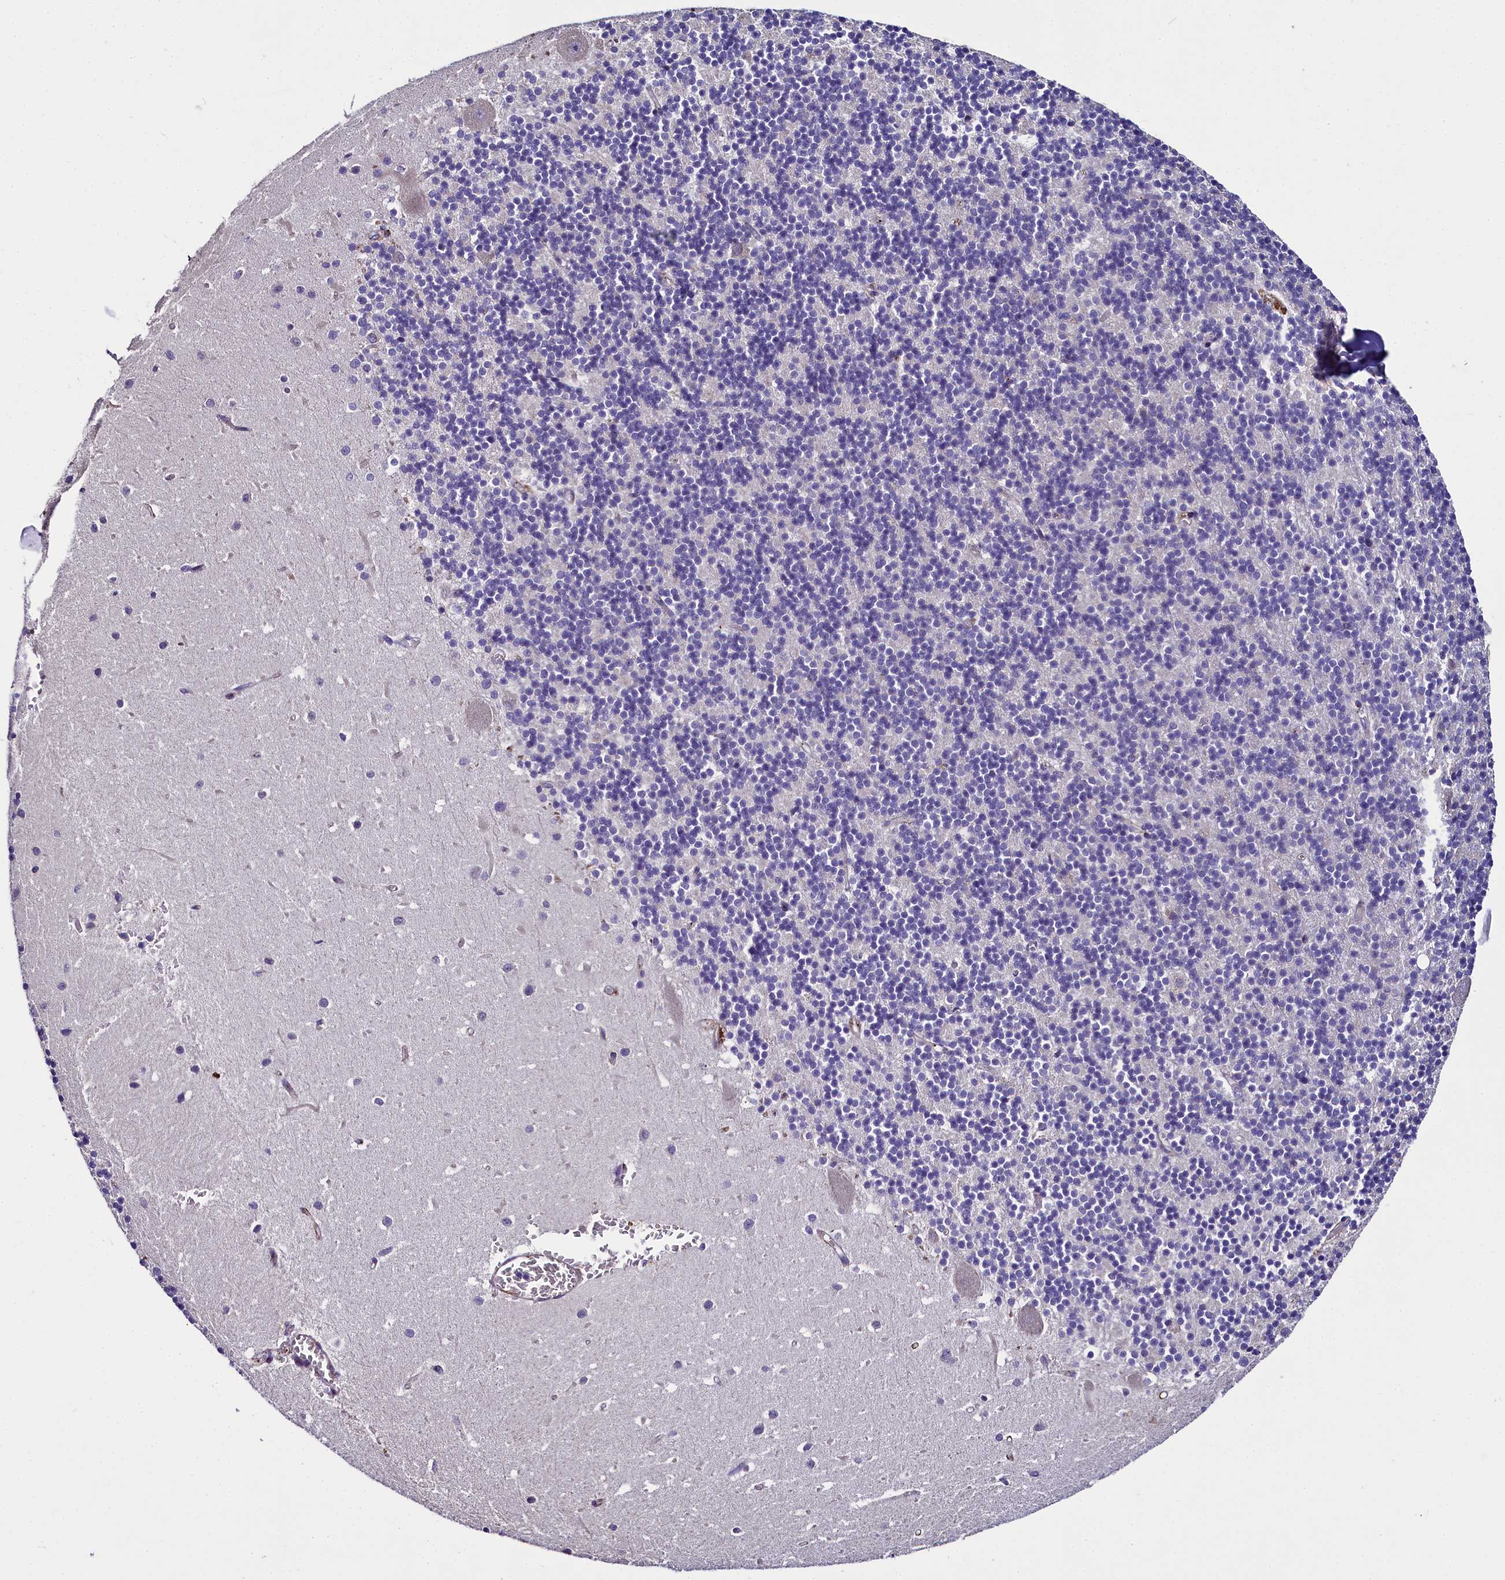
{"staining": {"intensity": "negative", "quantity": "none", "location": "none"}, "tissue": "cerebellum", "cell_type": "Cells in granular layer", "image_type": "normal", "snomed": [{"axis": "morphology", "description": "Normal tissue, NOS"}, {"axis": "topography", "description": "Cerebellum"}], "caption": "The histopathology image reveals no significant expression in cells in granular layer of cerebellum.", "gene": "MRC2", "patient": {"sex": "male", "age": 54}}